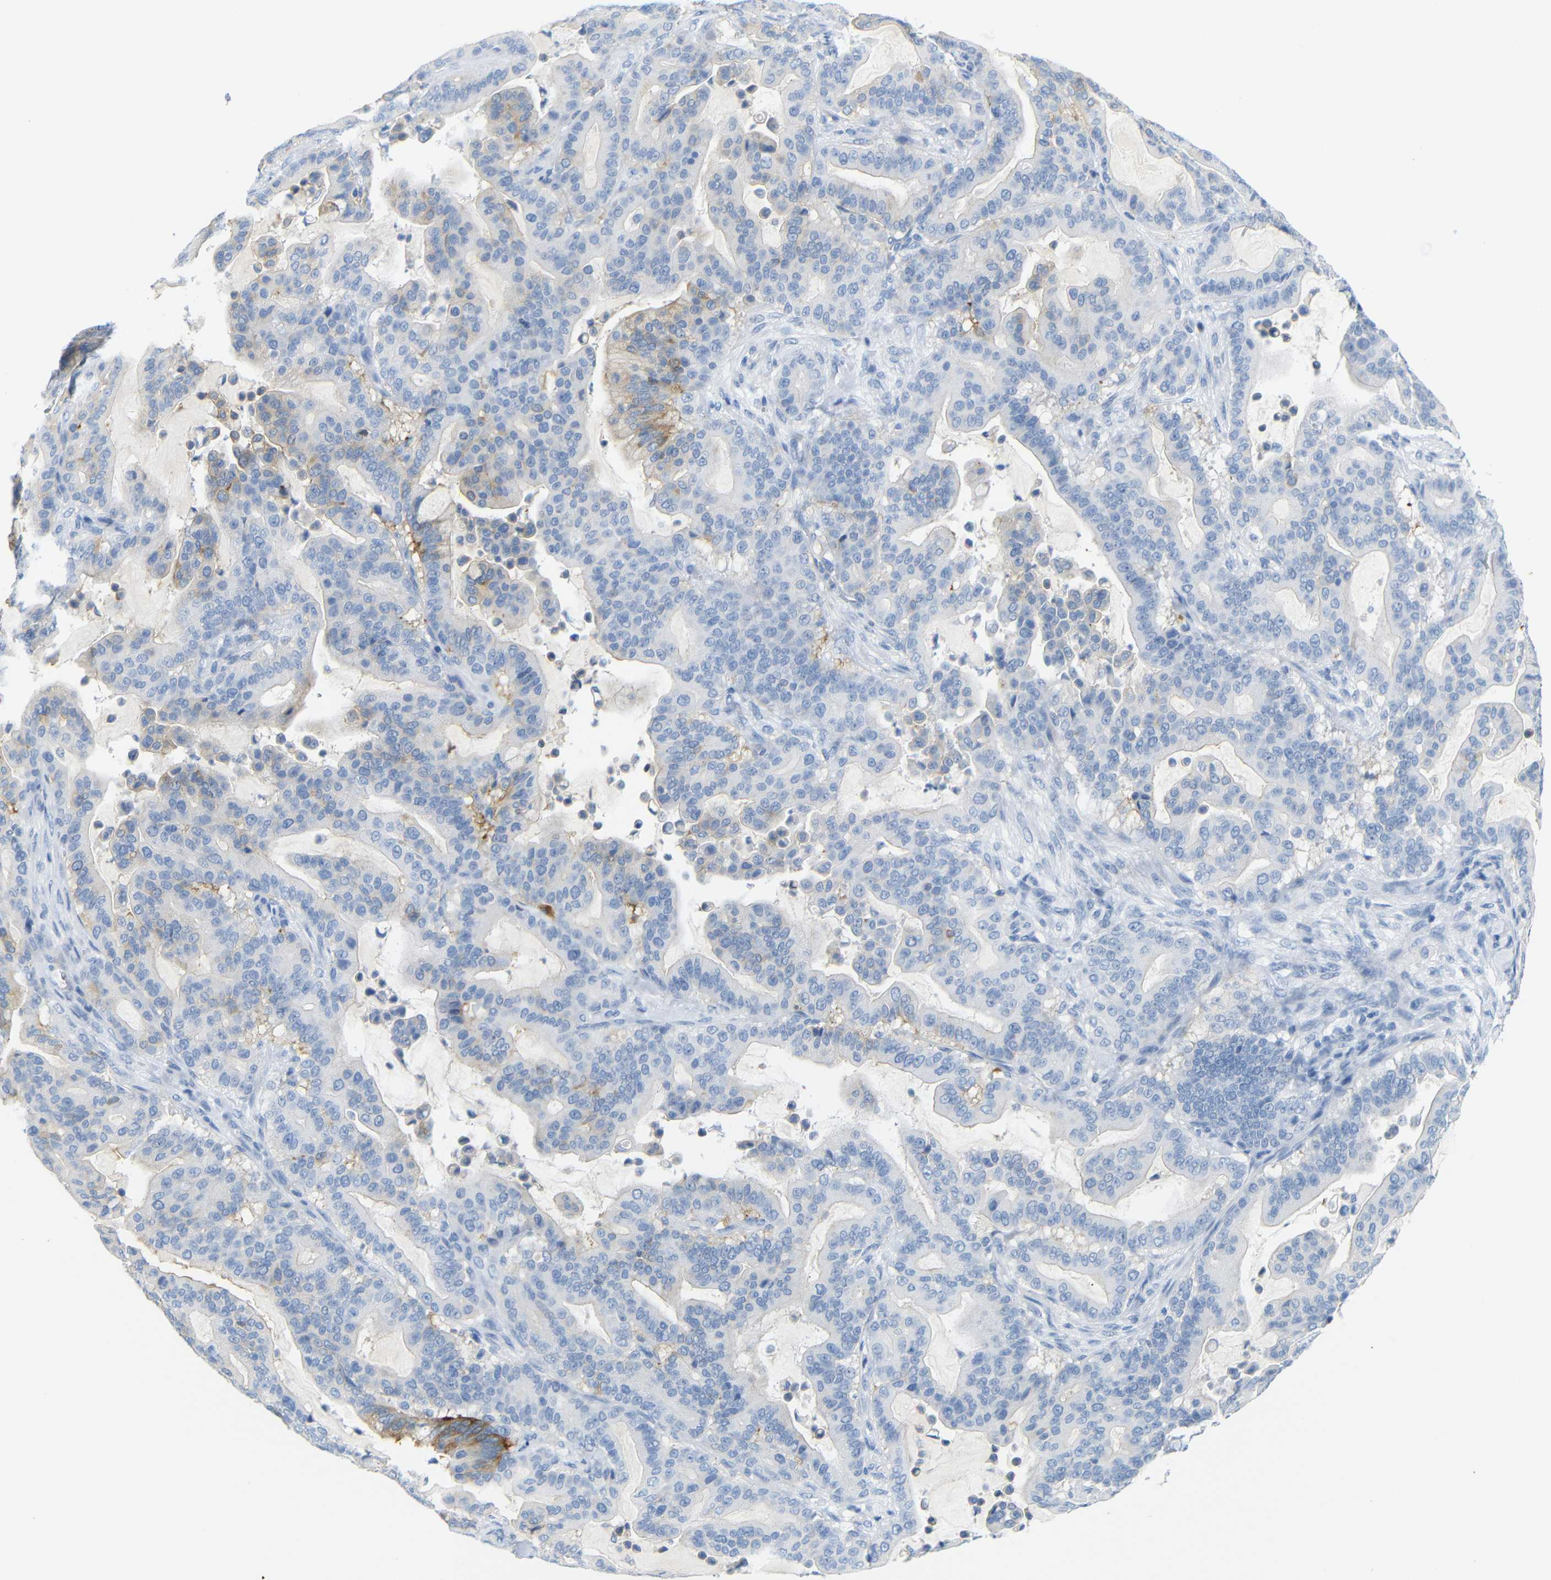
{"staining": {"intensity": "weak", "quantity": "<25%", "location": "cytoplasmic/membranous"}, "tissue": "pancreatic cancer", "cell_type": "Tumor cells", "image_type": "cancer", "snomed": [{"axis": "morphology", "description": "Adenocarcinoma, NOS"}, {"axis": "topography", "description": "Pancreas"}], "caption": "Immunohistochemical staining of human pancreatic adenocarcinoma reveals no significant expression in tumor cells.", "gene": "FCRL1", "patient": {"sex": "male", "age": 63}}